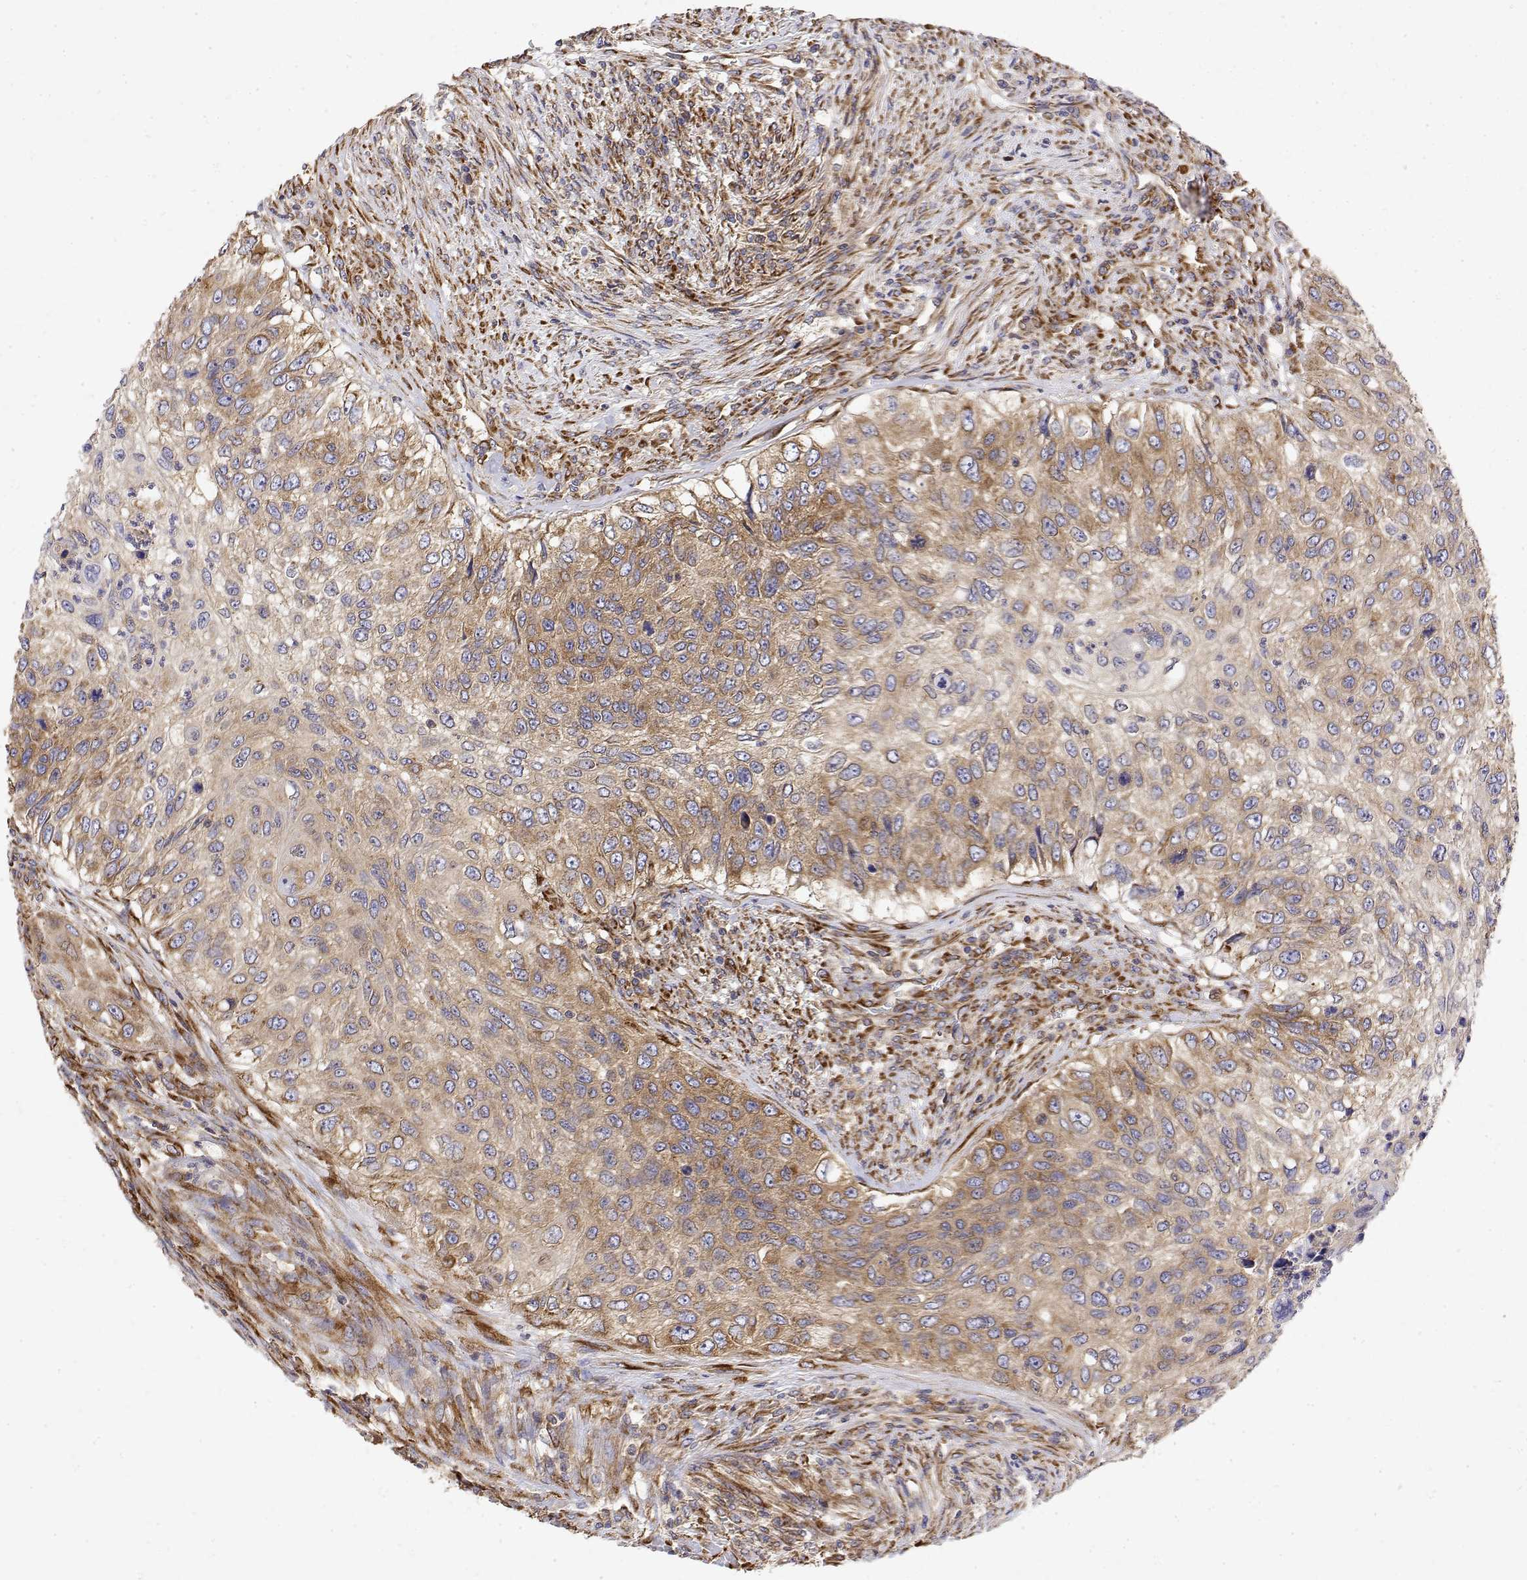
{"staining": {"intensity": "moderate", "quantity": ">75%", "location": "cytoplasmic/membranous"}, "tissue": "urothelial cancer", "cell_type": "Tumor cells", "image_type": "cancer", "snomed": [{"axis": "morphology", "description": "Urothelial carcinoma, High grade"}, {"axis": "topography", "description": "Urinary bladder"}], "caption": "Protein staining of urothelial cancer tissue displays moderate cytoplasmic/membranous positivity in approximately >75% of tumor cells.", "gene": "EEF1G", "patient": {"sex": "female", "age": 60}}